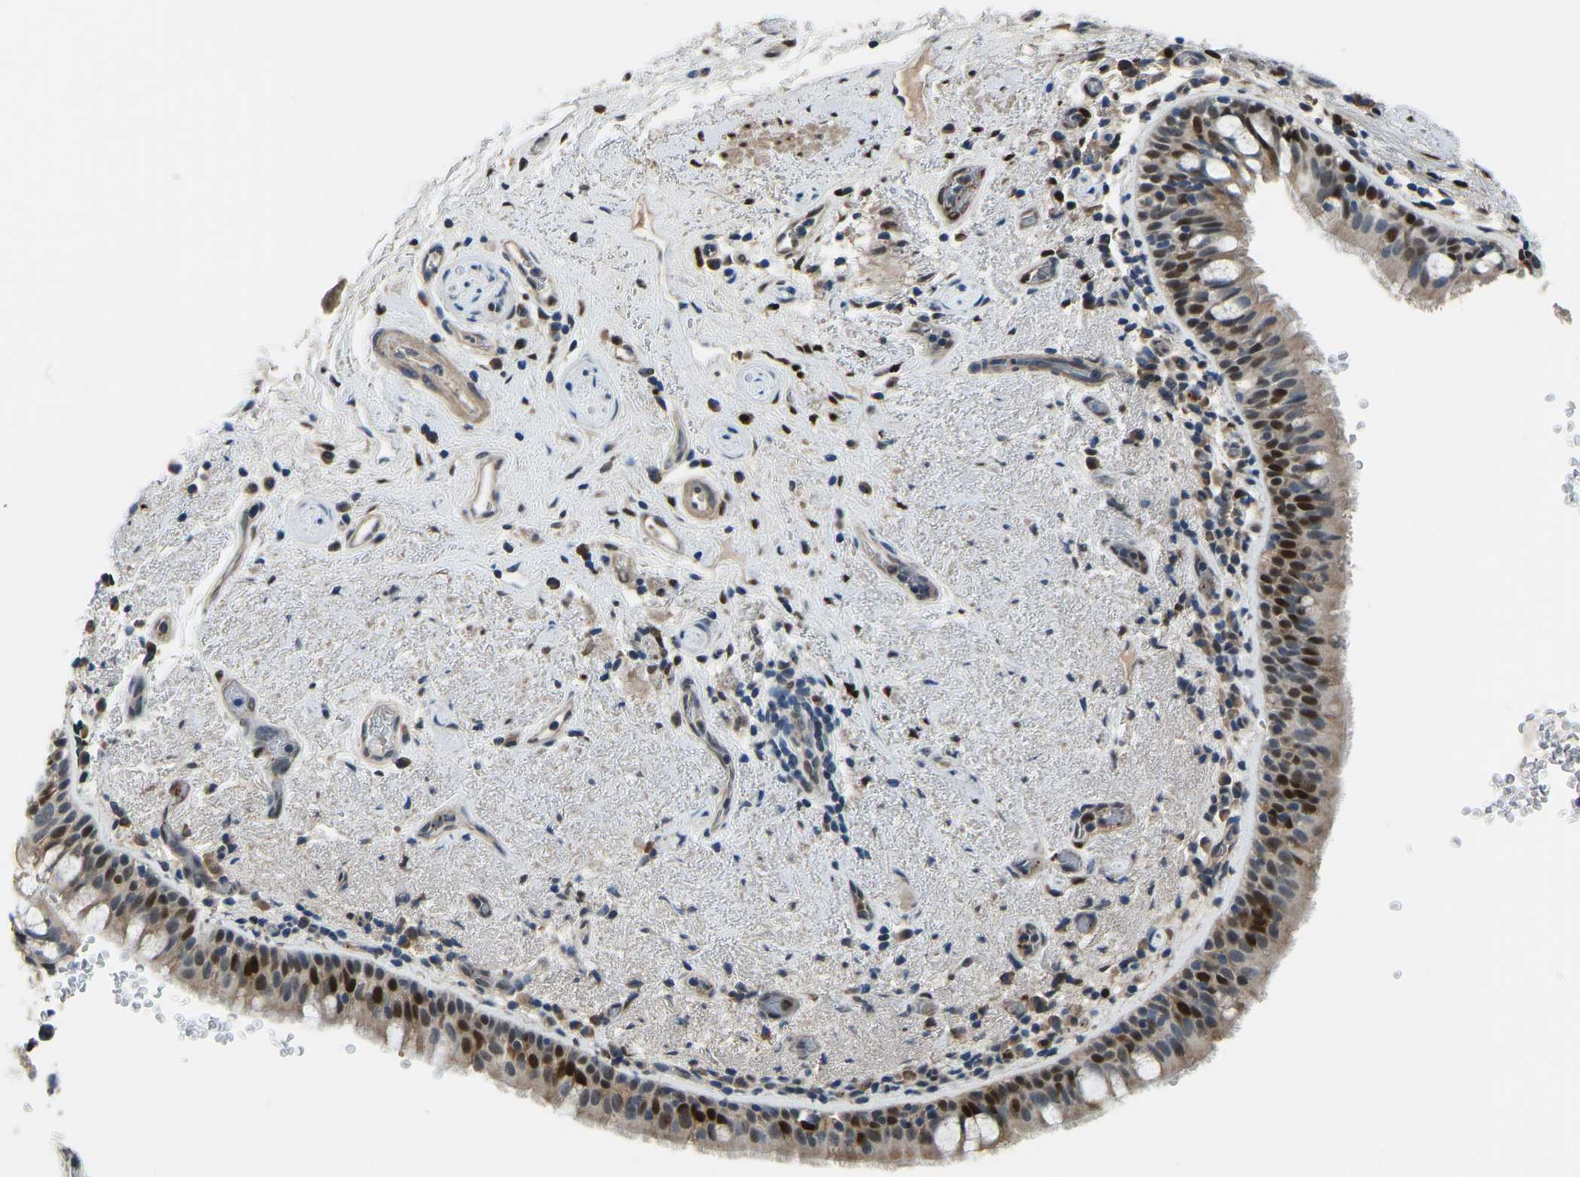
{"staining": {"intensity": "strong", "quantity": "25%-75%", "location": "cytoplasmic/membranous,nuclear"}, "tissue": "bronchus", "cell_type": "Respiratory epithelial cells", "image_type": "normal", "snomed": [{"axis": "morphology", "description": "Normal tissue, NOS"}, {"axis": "morphology", "description": "Inflammation, NOS"}, {"axis": "topography", "description": "Cartilage tissue"}, {"axis": "topography", "description": "Bronchus"}], "caption": "Immunohistochemical staining of normal human bronchus displays strong cytoplasmic/membranous,nuclear protein positivity in approximately 25%-75% of respiratory epithelial cells. (DAB IHC with brightfield microscopy, high magnification).", "gene": "FOS", "patient": {"sex": "male", "age": 77}}